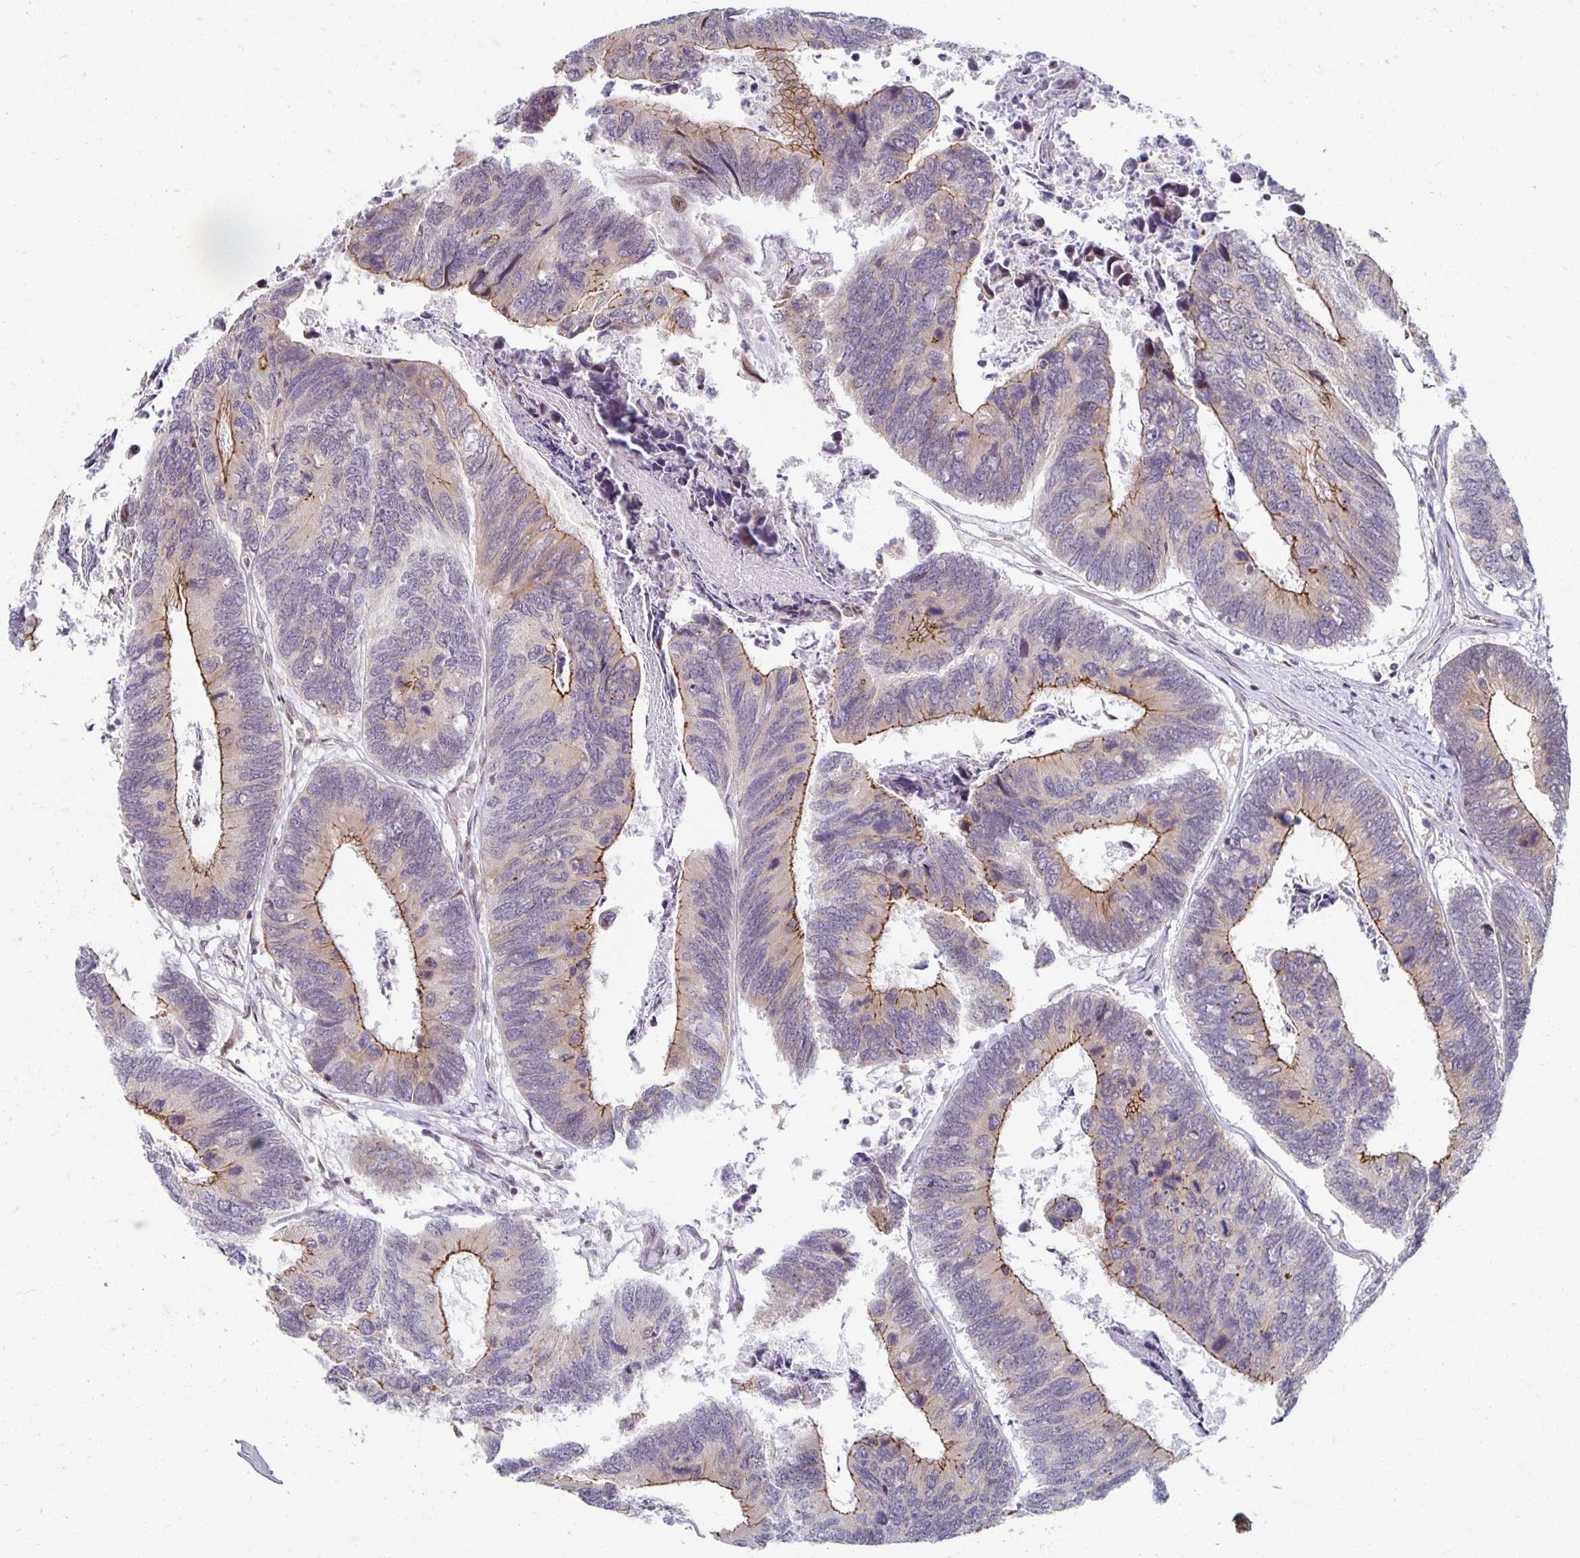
{"staining": {"intensity": "moderate", "quantity": "25%-75%", "location": "cytoplasmic/membranous"}, "tissue": "colorectal cancer", "cell_type": "Tumor cells", "image_type": "cancer", "snomed": [{"axis": "morphology", "description": "Adenocarcinoma, NOS"}, {"axis": "topography", "description": "Colon"}], "caption": "Immunohistochemistry (IHC) staining of adenocarcinoma (colorectal), which shows medium levels of moderate cytoplasmic/membranous expression in about 25%-75% of tumor cells indicating moderate cytoplasmic/membranous protein positivity. The staining was performed using DAB (3,3'-diaminobenzidine) (brown) for protein detection and nuclei were counterstained in hematoxylin (blue).", "gene": "HCFC1R1", "patient": {"sex": "female", "age": 67}}